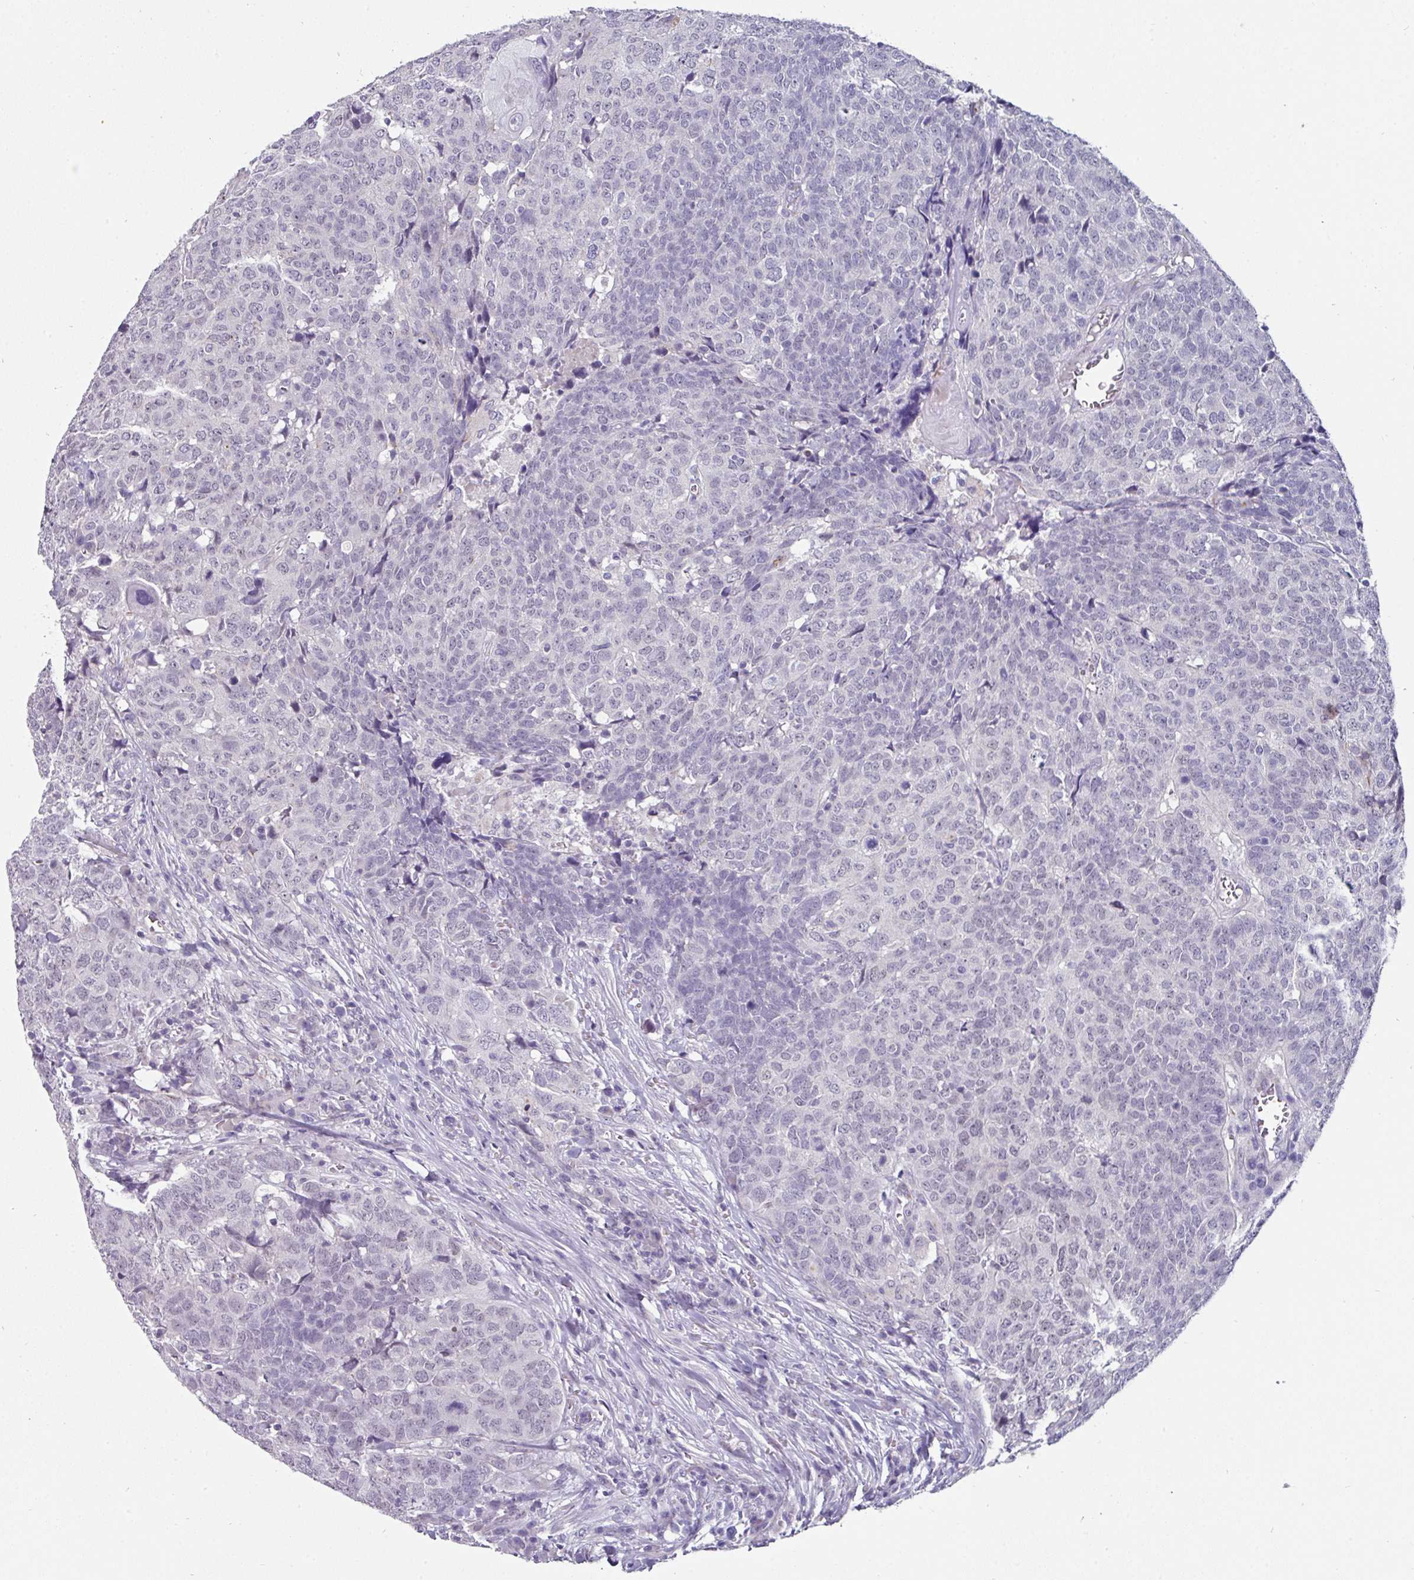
{"staining": {"intensity": "negative", "quantity": "none", "location": "none"}, "tissue": "head and neck cancer", "cell_type": "Tumor cells", "image_type": "cancer", "snomed": [{"axis": "morphology", "description": "Squamous cell carcinoma, NOS"}, {"axis": "topography", "description": "Head-Neck"}], "caption": "There is no significant staining in tumor cells of head and neck cancer. (Brightfield microscopy of DAB IHC at high magnification).", "gene": "EYA3", "patient": {"sex": "male", "age": 66}}